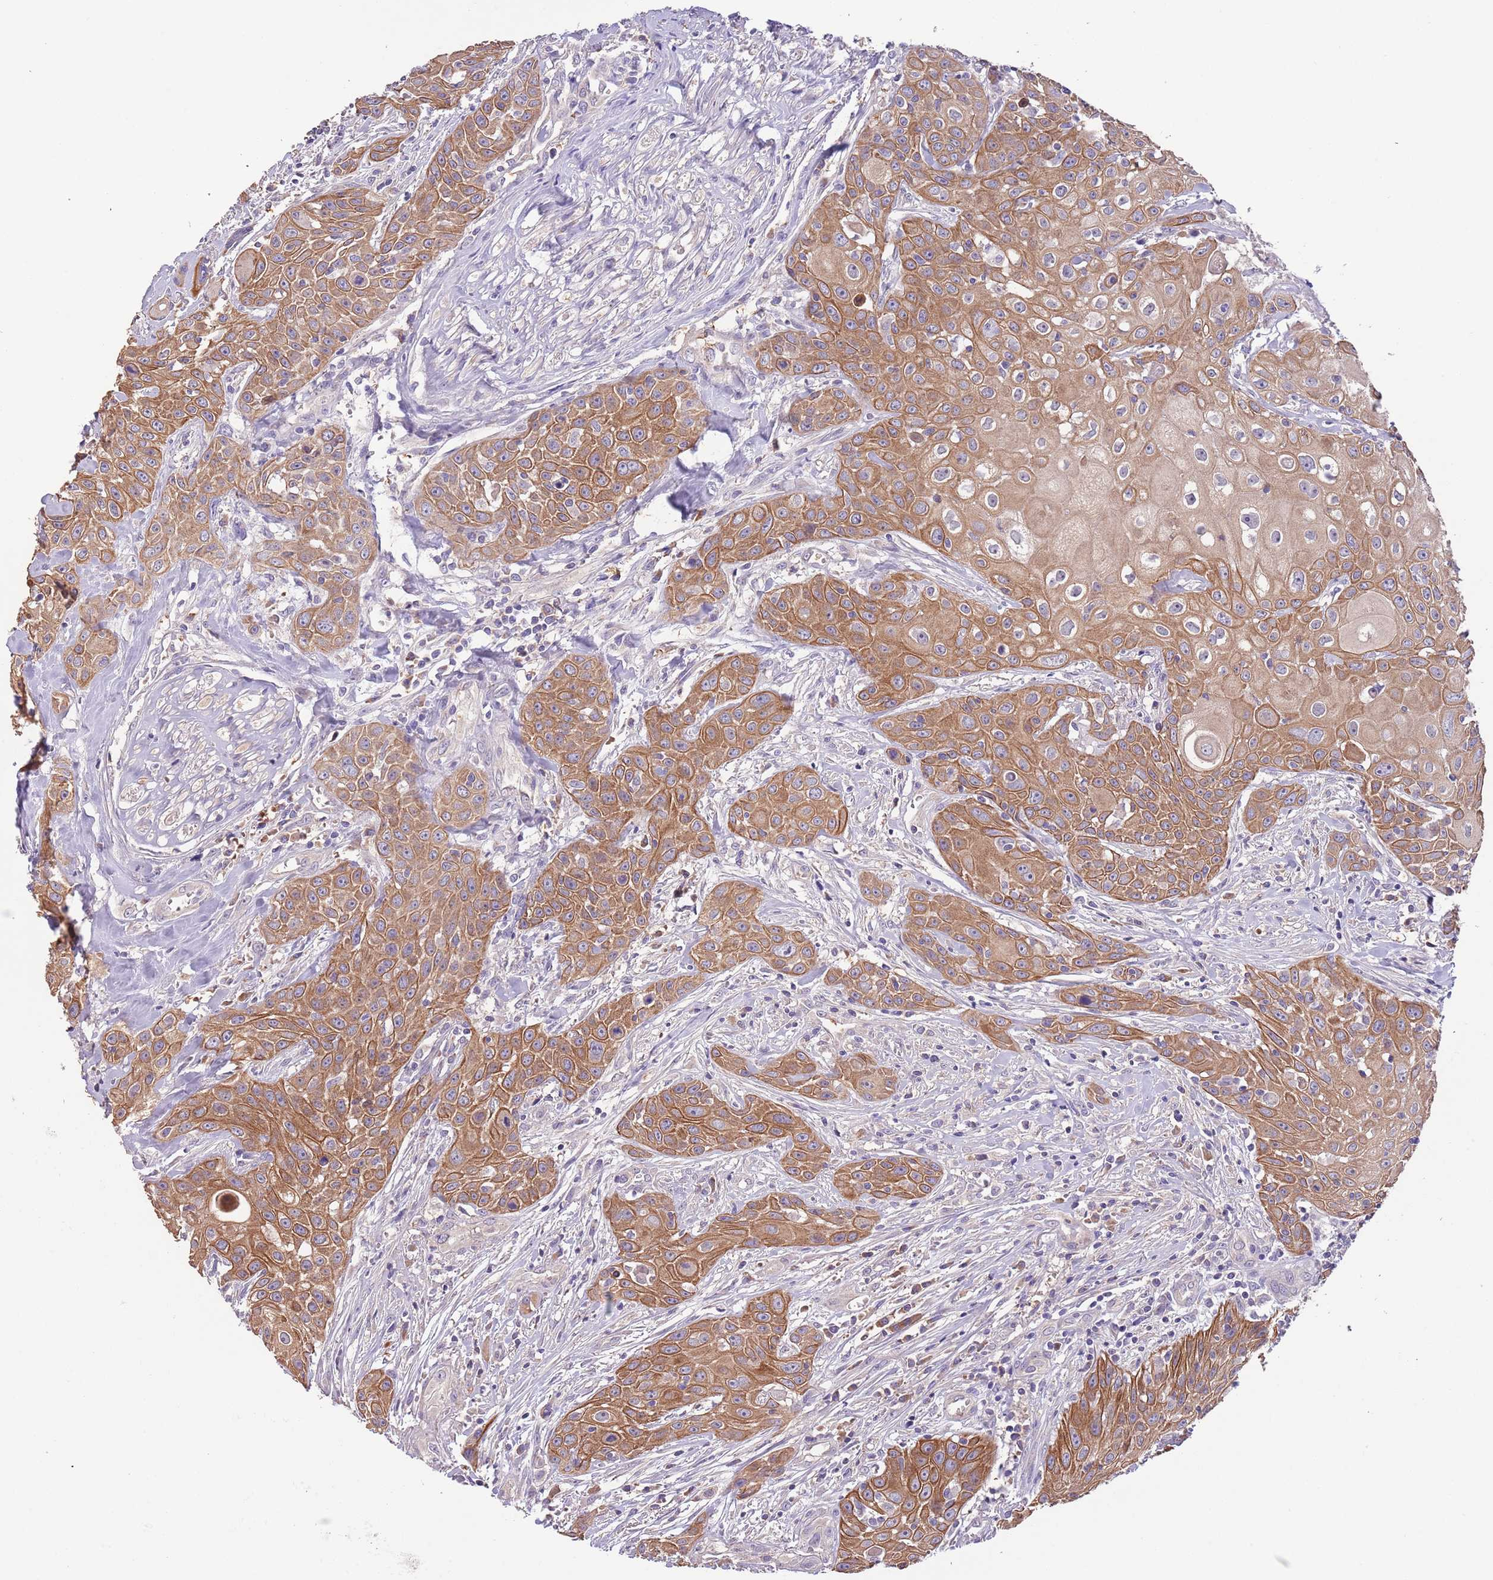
{"staining": {"intensity": "moderate", "quantity": ">75%", "location": "cytoplasmic/membranous"}, "tissue": "head and neck cancer", "cell_type": "Tumor cells", "image_type": "cancer", "snomed": [{"axis": "morphology", "description": "Squamous cell carcinoma, NOS"}, {"axis": "topography", "description": "Oral tissue"}, {"axis": "topography", "description": "Head-Neck"}], "caption": "Immunohistochemical staining of human squamous cell carcinoma (head and neck) demonstrates moderate cytoplasmic/membranous protein expression in approximately >75% of tumor cells.", "gene": "ZNF658", "patient": {"sex": "female", "age": 82}}